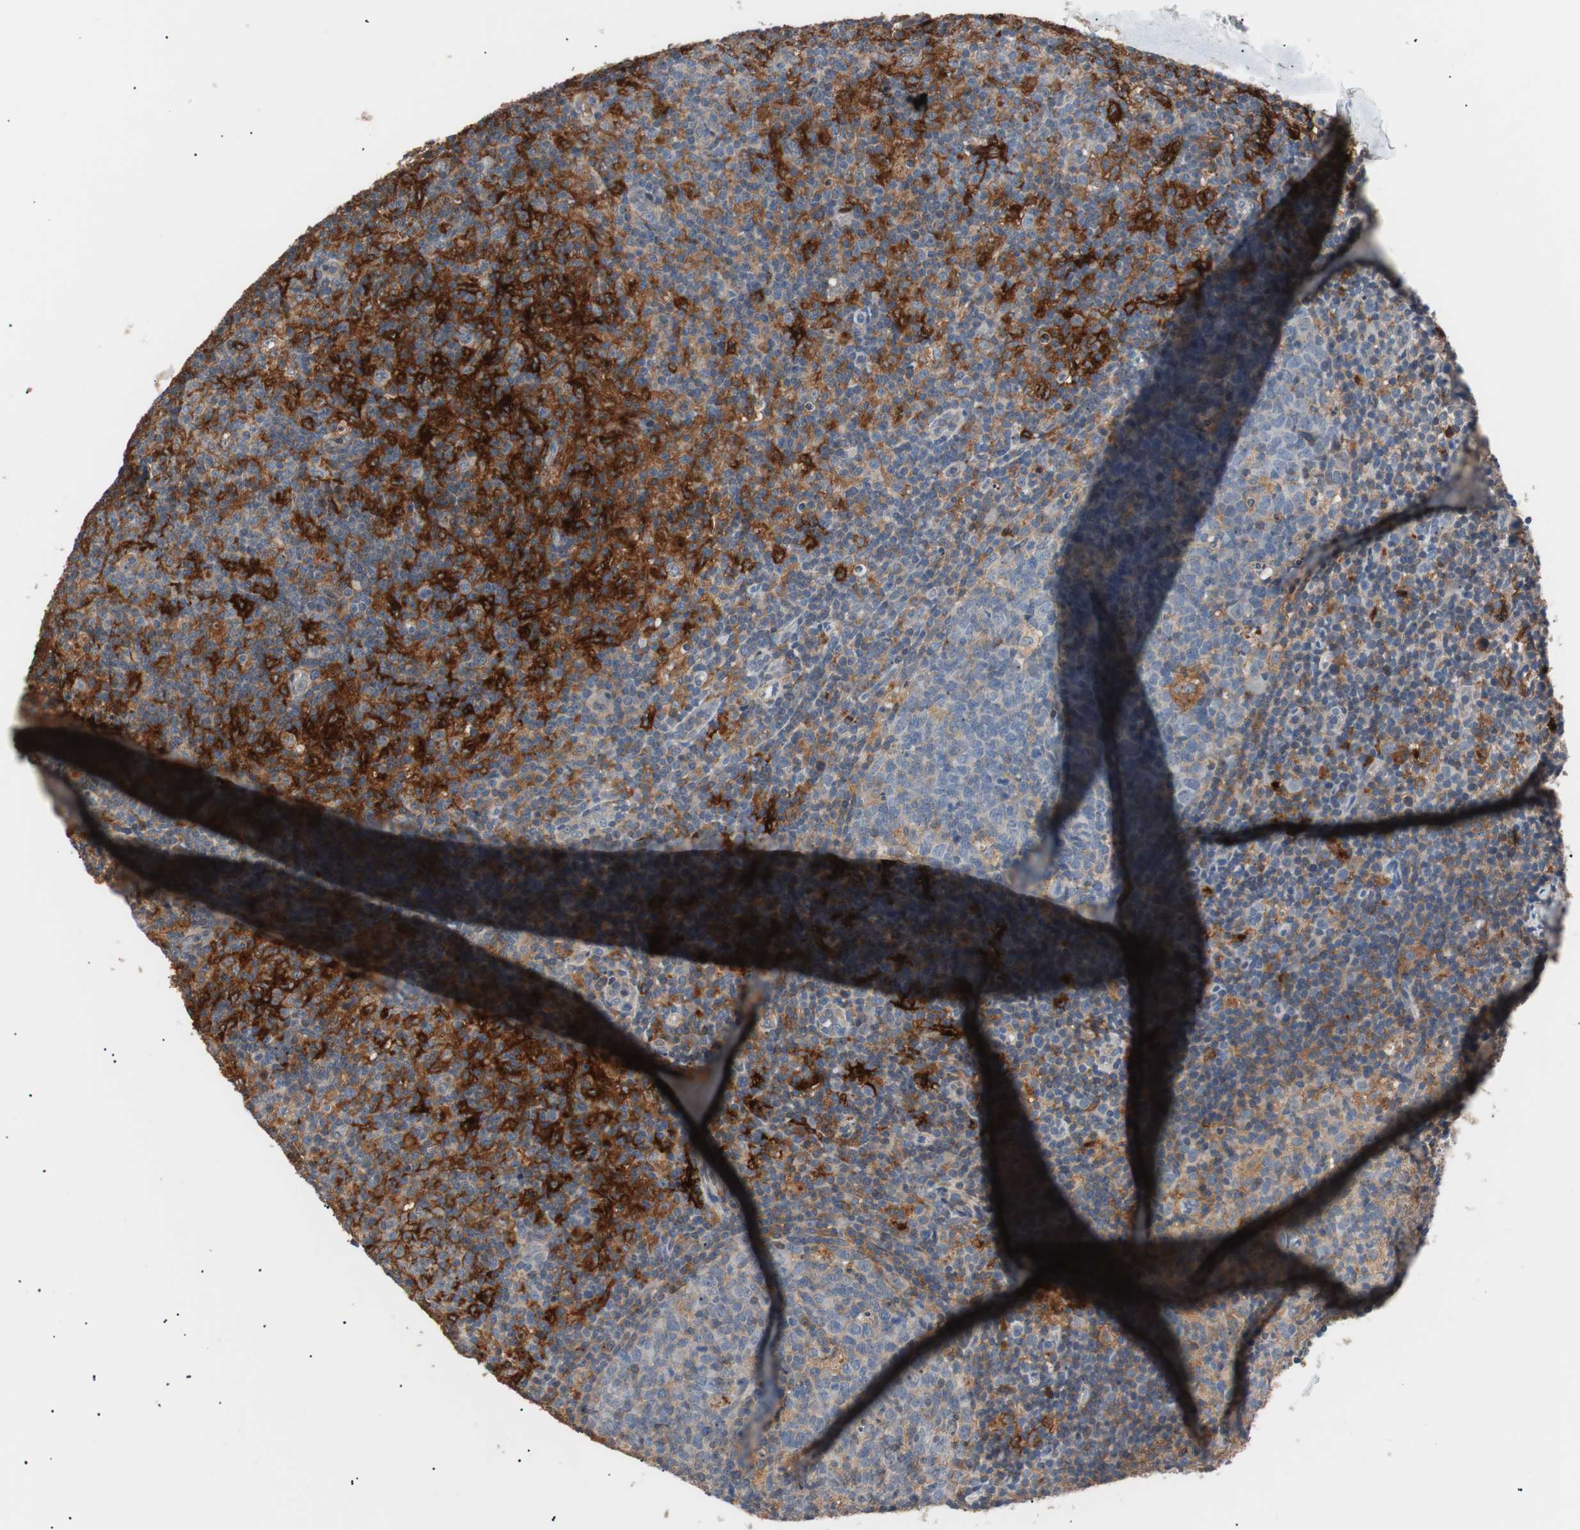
{"staining": {"intensity": "weak", "quantity": "25%-75%", "location": "cytoplasmic/membranous"}, "tissue": "lymph node", "cell_type": "Germinal center cells", "image_type": "normal", "snomed": [{"axis": "morphology", "description": "Normal tissue, NOS"}, {"axis": "morphology", "description": "Inflammation, NOS"}, {"axis": "topography", "description": "Lymph node"}], "caption": "The micrograph reveals staining of unremarkable lymph node, revealing weak cytoplasmic/membranous protein staining (brown color) within germinal center cells.", "gene": "LITAF", "patient": {"sex": "male", "age": 55}}